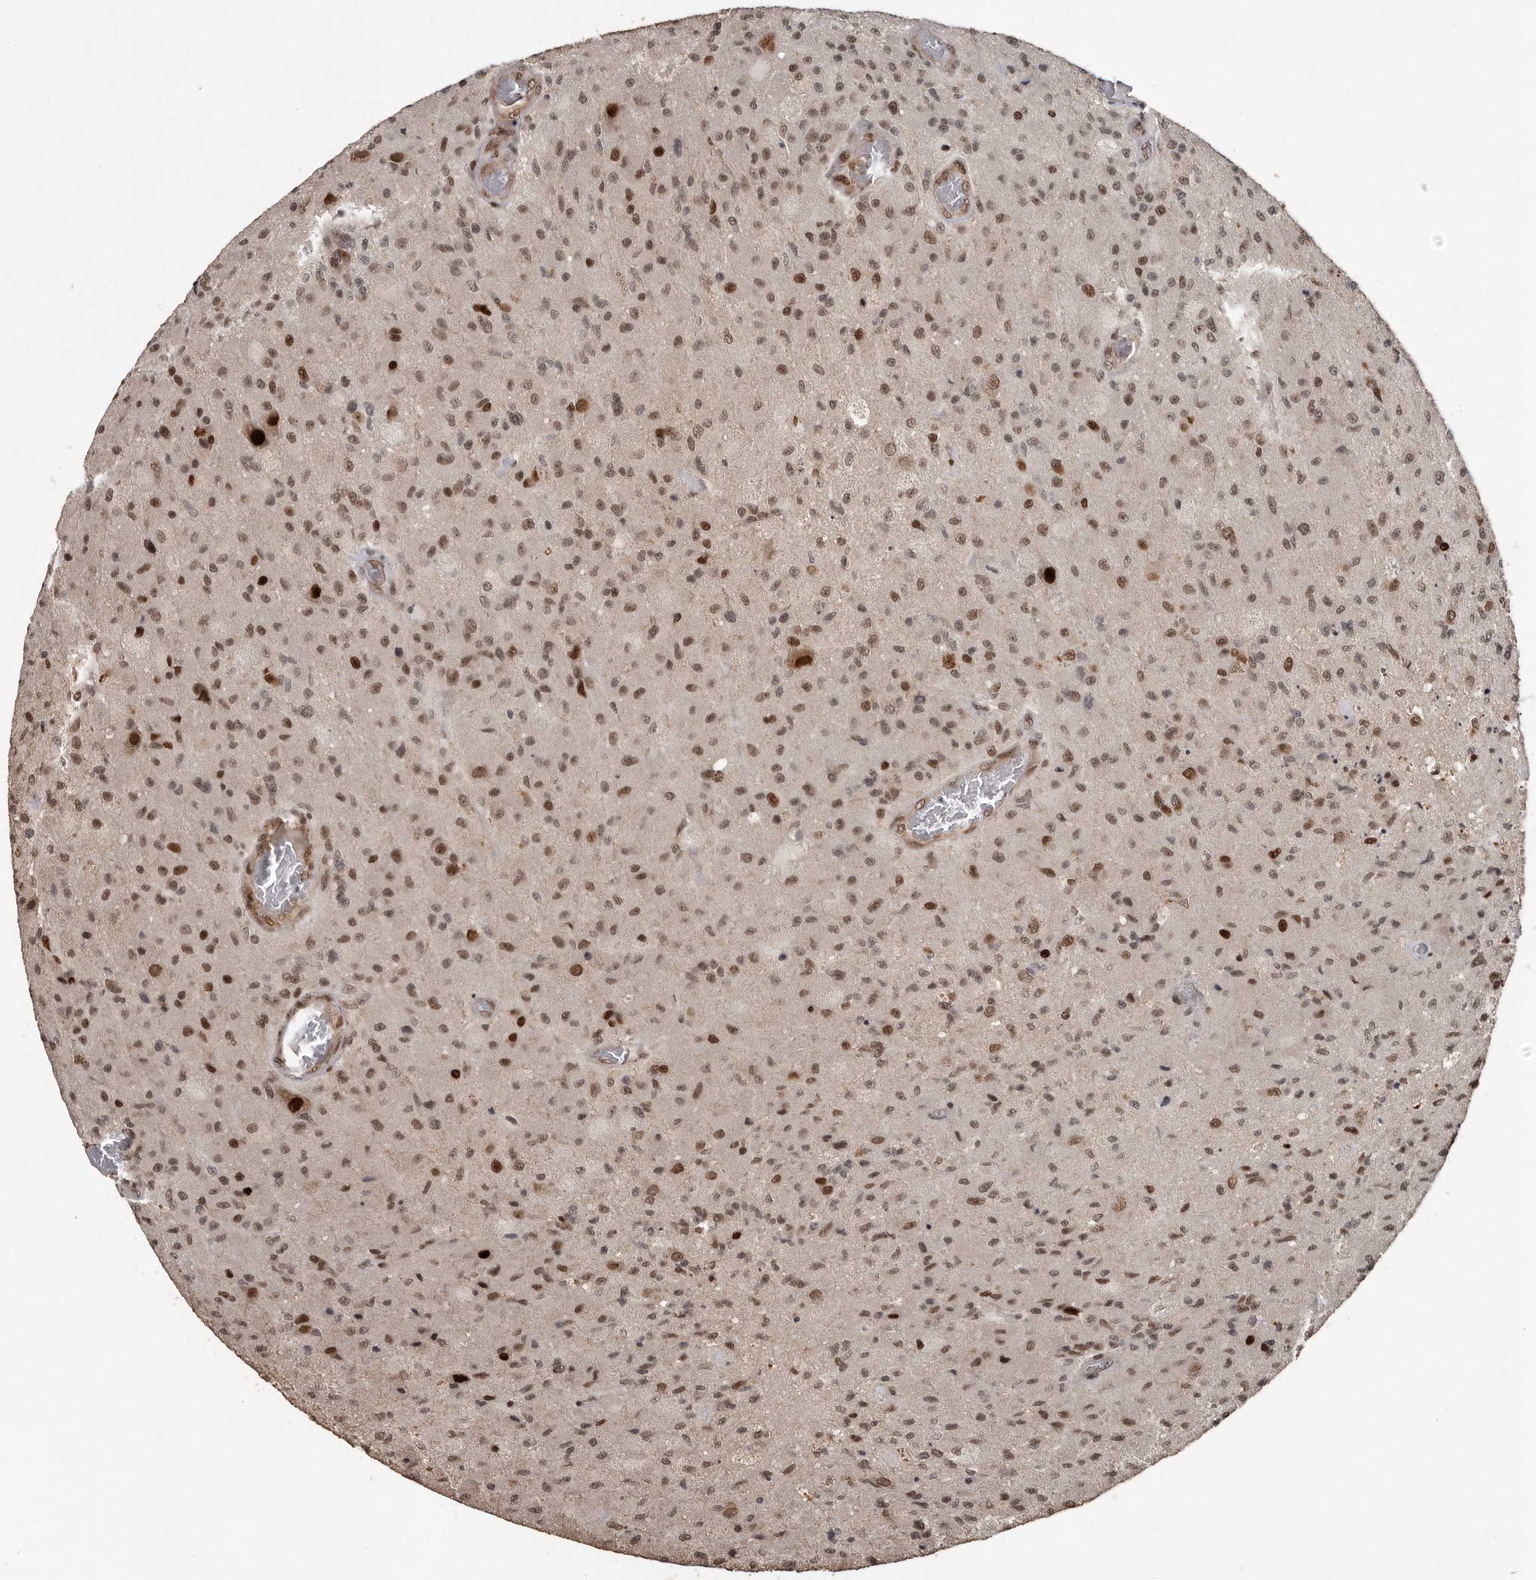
{"staining": {"intensity": "weak", "quantity": ">75%", "location": "nuclear"}, "tissue": "glioma", "cell_type": "Tumor cells", "image_type": "cancer", "snomed": [{"axis": "morphology", "description": "Normal tissue, NOS"}, {"axis": "morphology", "description": "Glioma, malignant, High grade"}, {"axis": "topography", "description": "Cerebral cortex"}], "caption": "This is a histology image of immunohistochemistry staining of glioma, which shows weak staining in the nuclear of tumor cells.", "gene": "CDC27", "patient": {"sex": "male", "age": 77}}